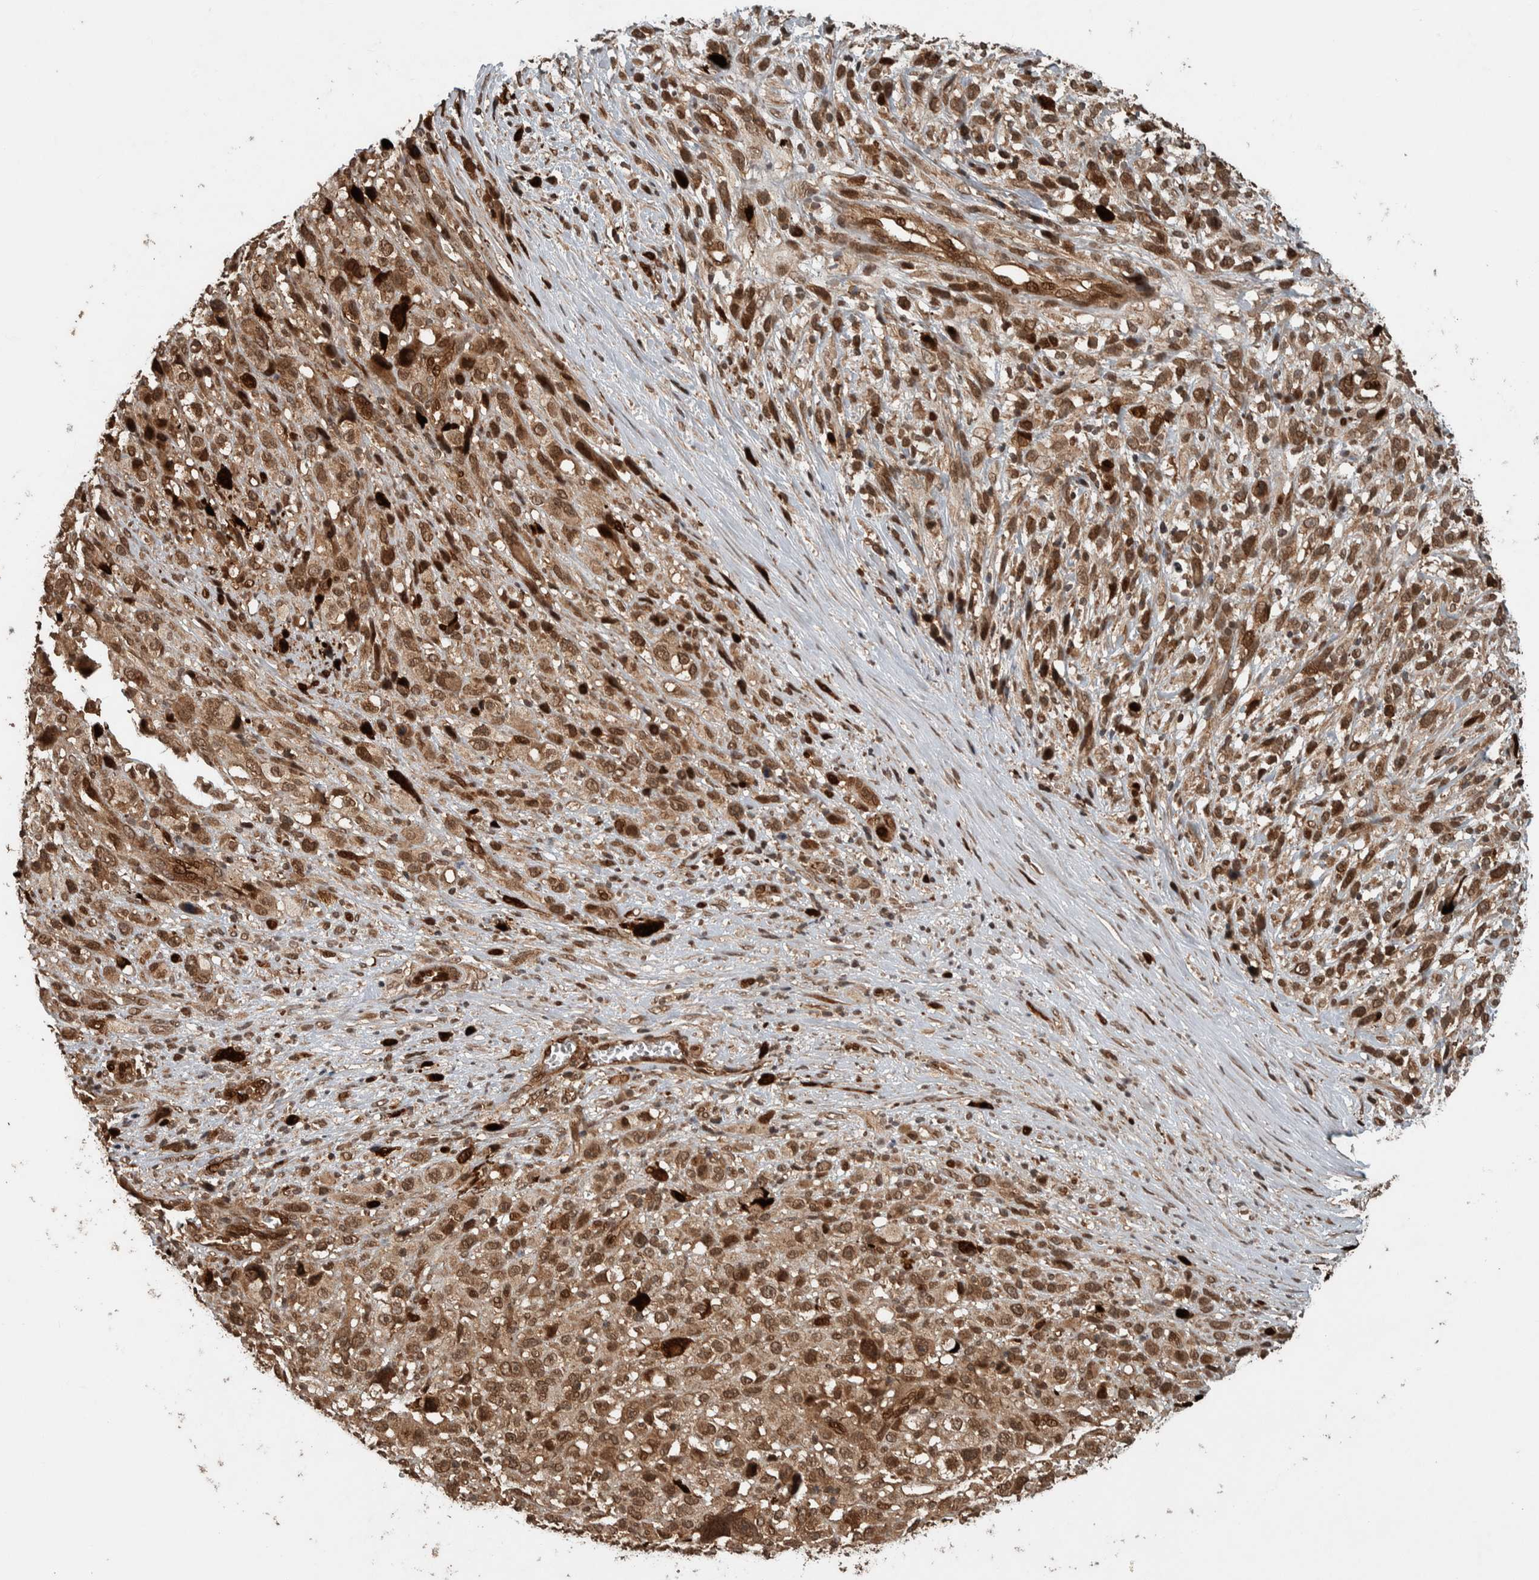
{"staining": {"intensity": "moderate", "quantity": ">75%", "location": "cytoplasmic/membranous,nuclear"}, "tissue": "melanoma", "cell_type": "Tumor cells", "image_type": "cancer", "snomed": [{"axis": "morphology", "description": "Malignant melanoma, NOS"}, {"axis": "topography", "description": "Skin"}], "caption": "Moderate cytoplasmic/membranous and nuclear positivity for a protein is identified in approximately >75% of tumor cells of malignant melanoma using IHC.", "gene": "CNTROB", "patient": {"sex": "female", "age": 55}}